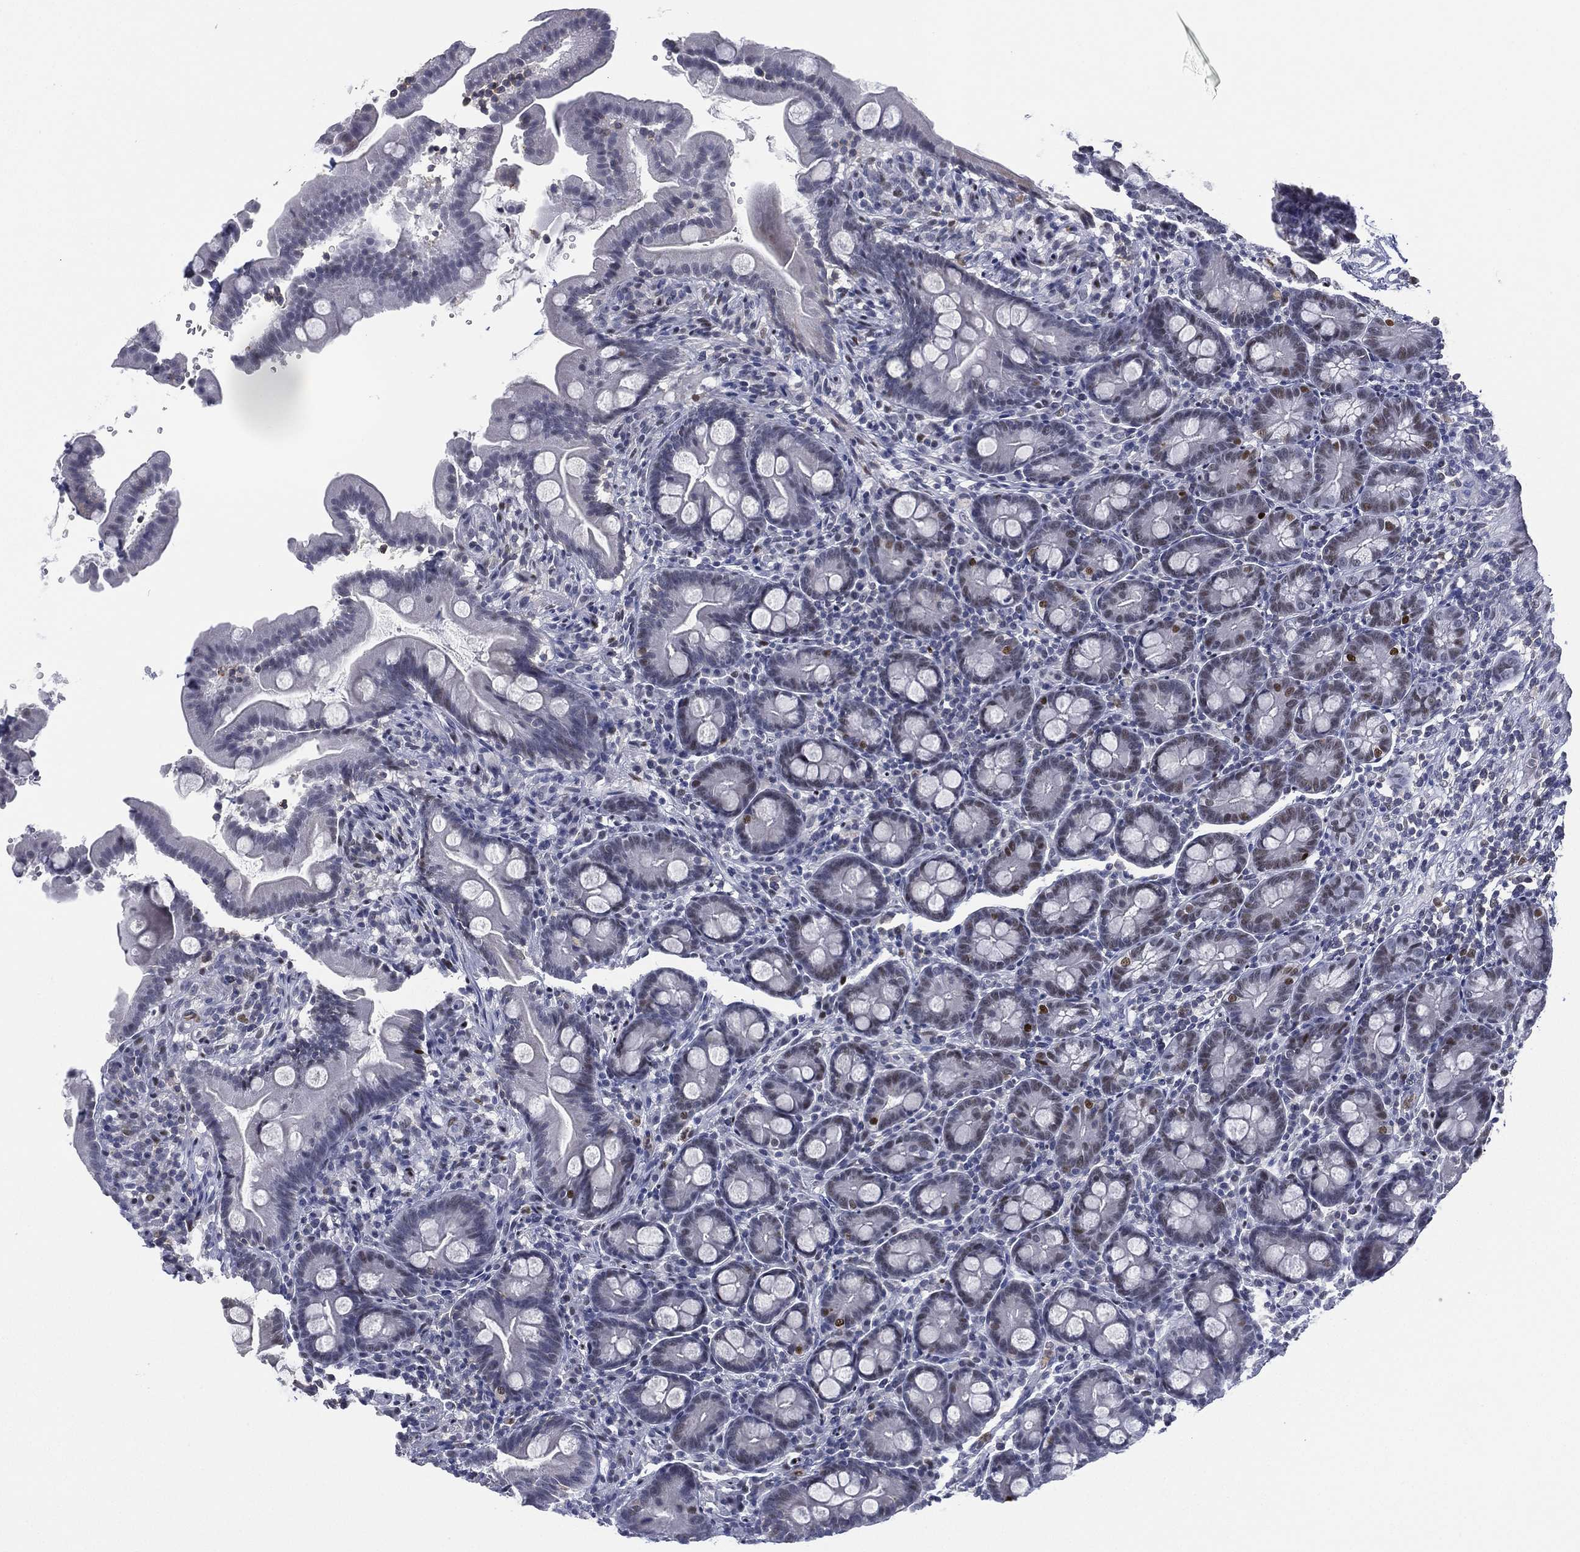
{"staining": {"intensity": "moderate", "quantity": "<25%", "location": "nuclear"}, "tissue": "small intestine", "cell_type": "Glandular cells", "image_type": "normal", "snomed": [{"axis": "morphology", "description": "Normal tissue, NOS"}, {"axis": "topography", "description": "Small intestine"}], "caption": "Immunohistochemistry (IHC) image of unremarkable small intestine: small intestine stained using IHC displays low levels of moderate protein expression localized specifically in the nuclear of glandular cells, appearing as a nuclear brown color.", "gene": "ZNF711", "patient": {"sex": "female", "age": 44}}